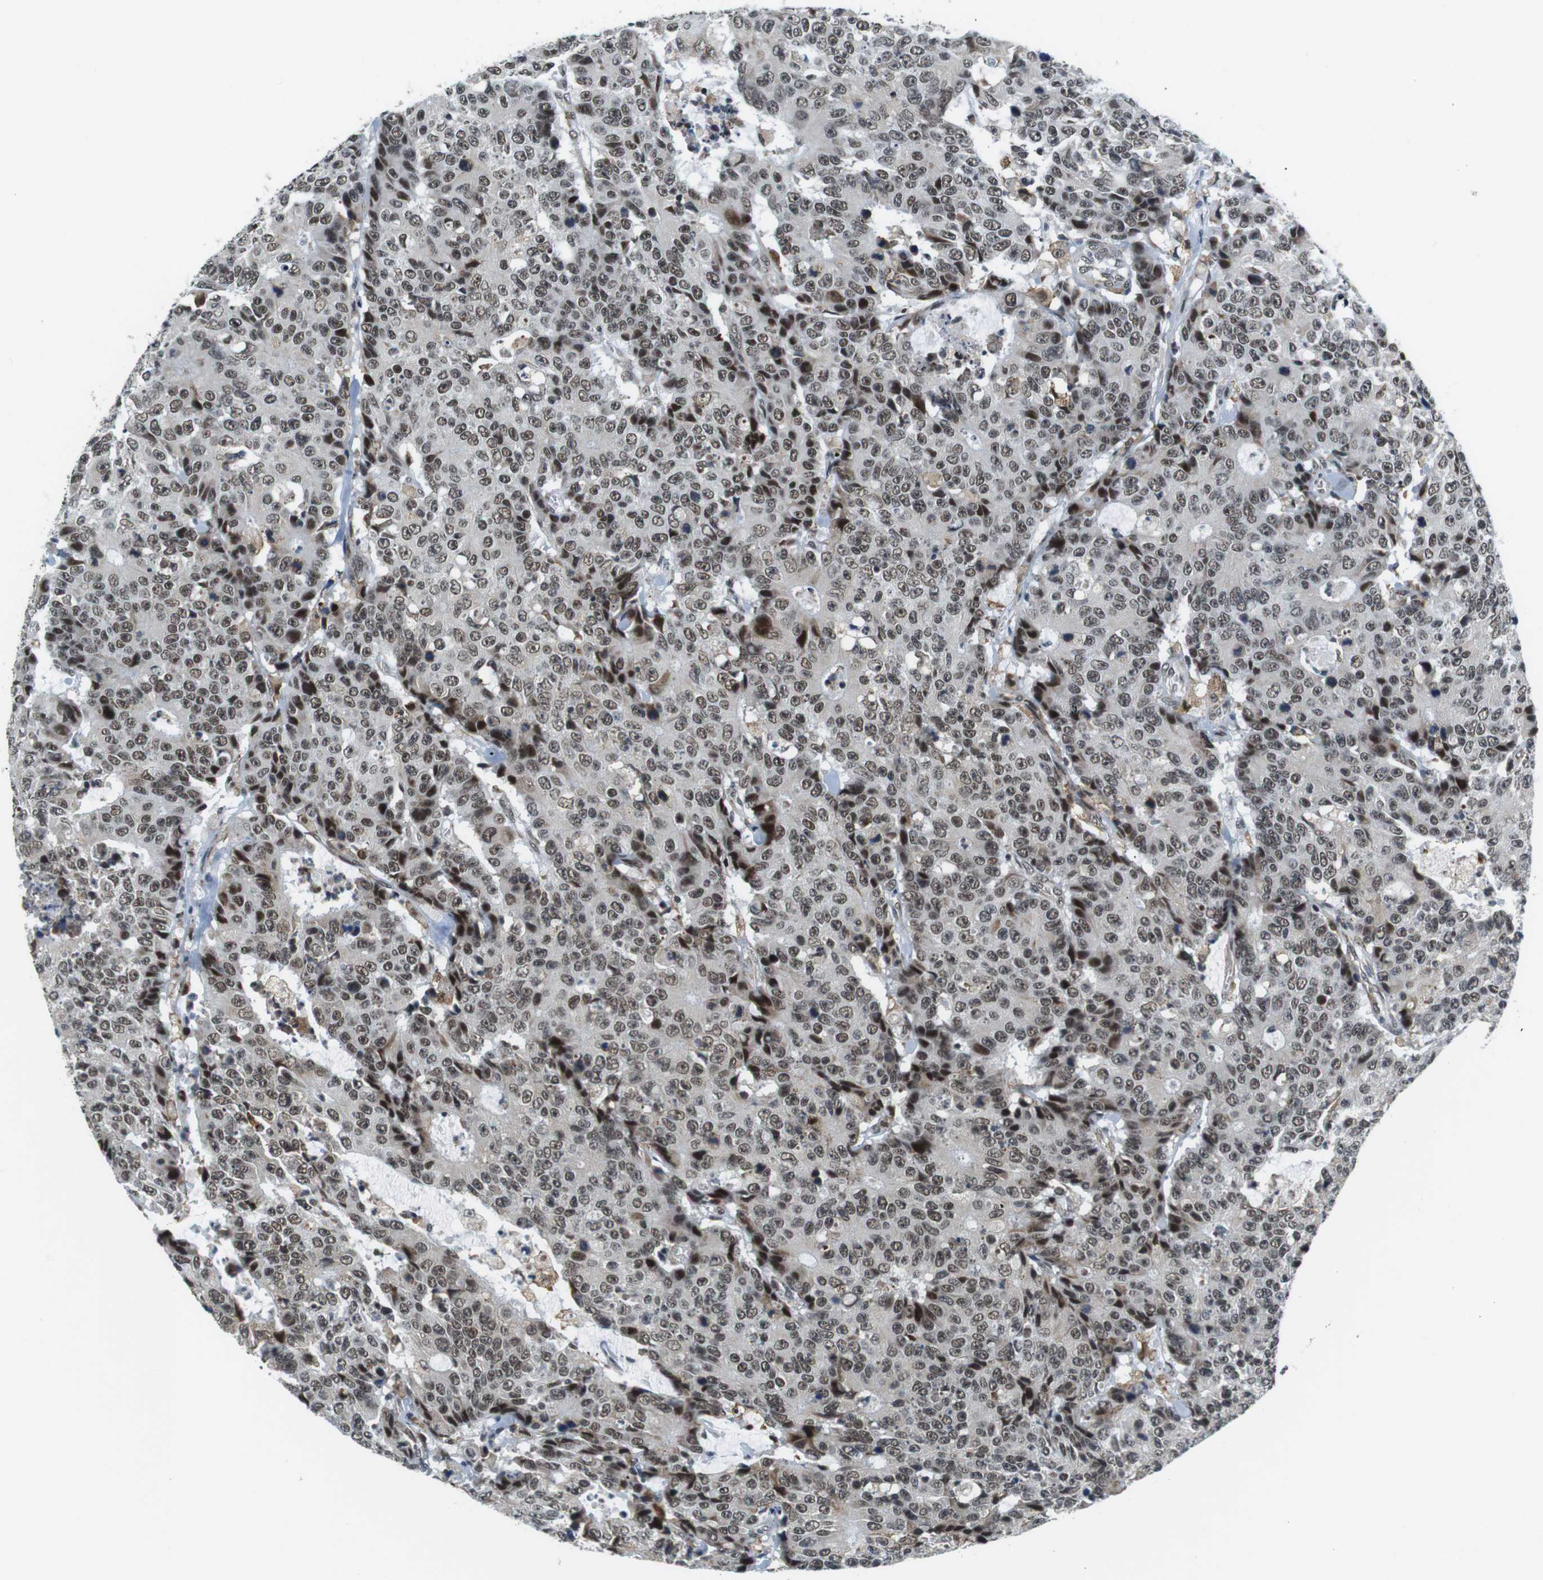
{"staining": {"intensity": "moderate", "quantity": ">75%", "location": "nuclear"}, "tissue": "colorectal cancer", "cell_type": "Tumor cells", "image_type": "cancer", "snomed": [{"axis": "morphology", "description": "Adenocarcinoma, NOS"}, {"axis": "topography", "description": "Colon"}], "caption": "Protein expression analysis of colorectal adenocarcinoma demonstrates moderate nuclear staining in about >75% of tumor cells.", "gene": "RNF38", "patient": {"sex": "female", "age": 86}}